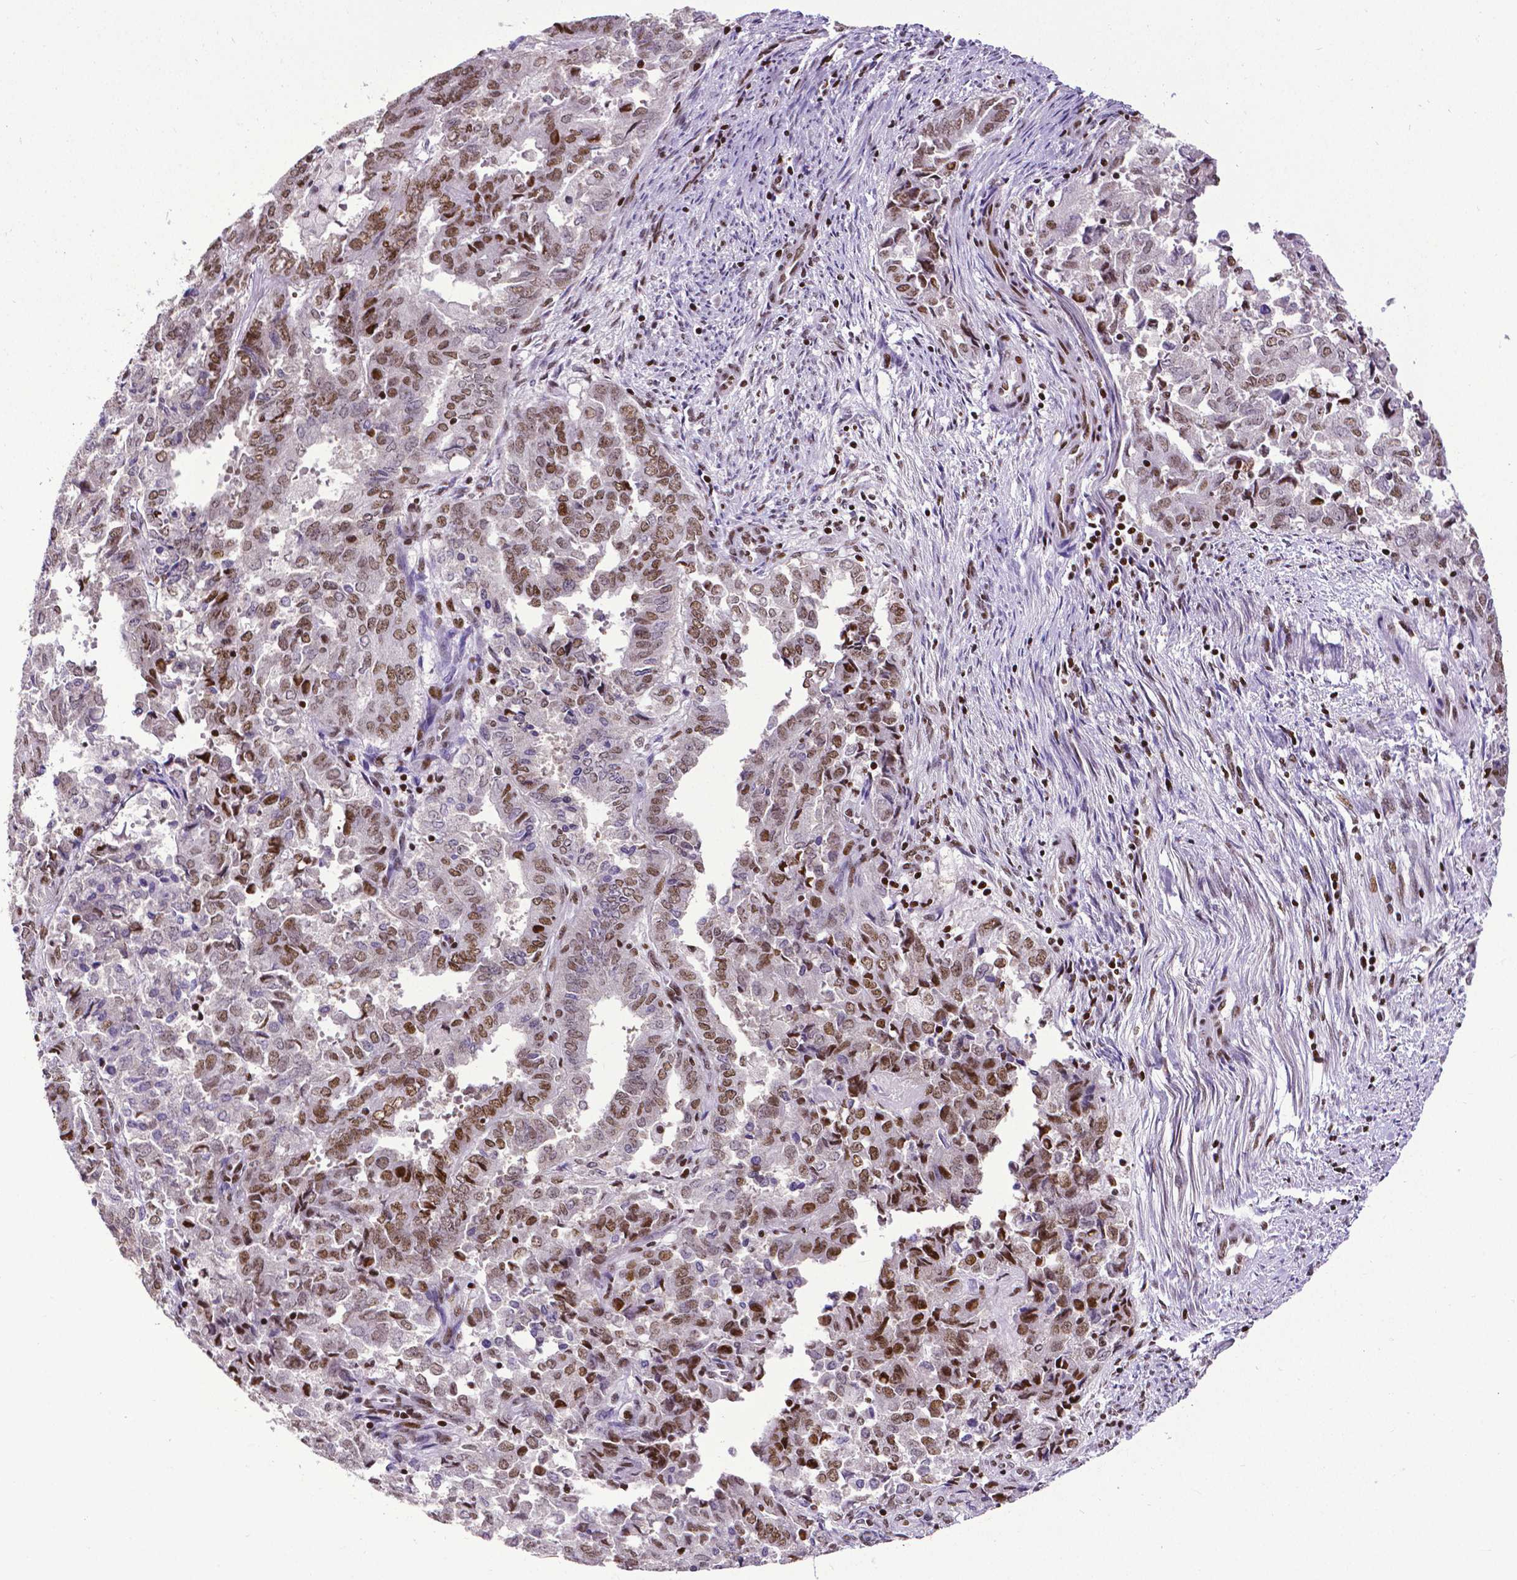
{"staining": {"intensity": "moderate", "quantity": ">75%", "location": "nuclear"}, "tissue": "endometrial cancer", "cell_type": "Tumor cells", "image_type": "cancer", "snomed": [{"axis": "morphology", "description": "Adenocarcinoma, NOS"}, {"axis": "topography", "description": "Endometrium"}], "caption": "Immunohistochemistry (IHC) of endometrial cancer exhibits medium levels of moderate nuclear staining in approximately >75% of tumor cells. Using DAB (3,3'-diaminobenzidine) (brown) and hematoxylin (blue) stains, captured at high magnification using brightfield microscopy.", "gene": "CTCF", "patient": {"sex": "female", "age": 72}}